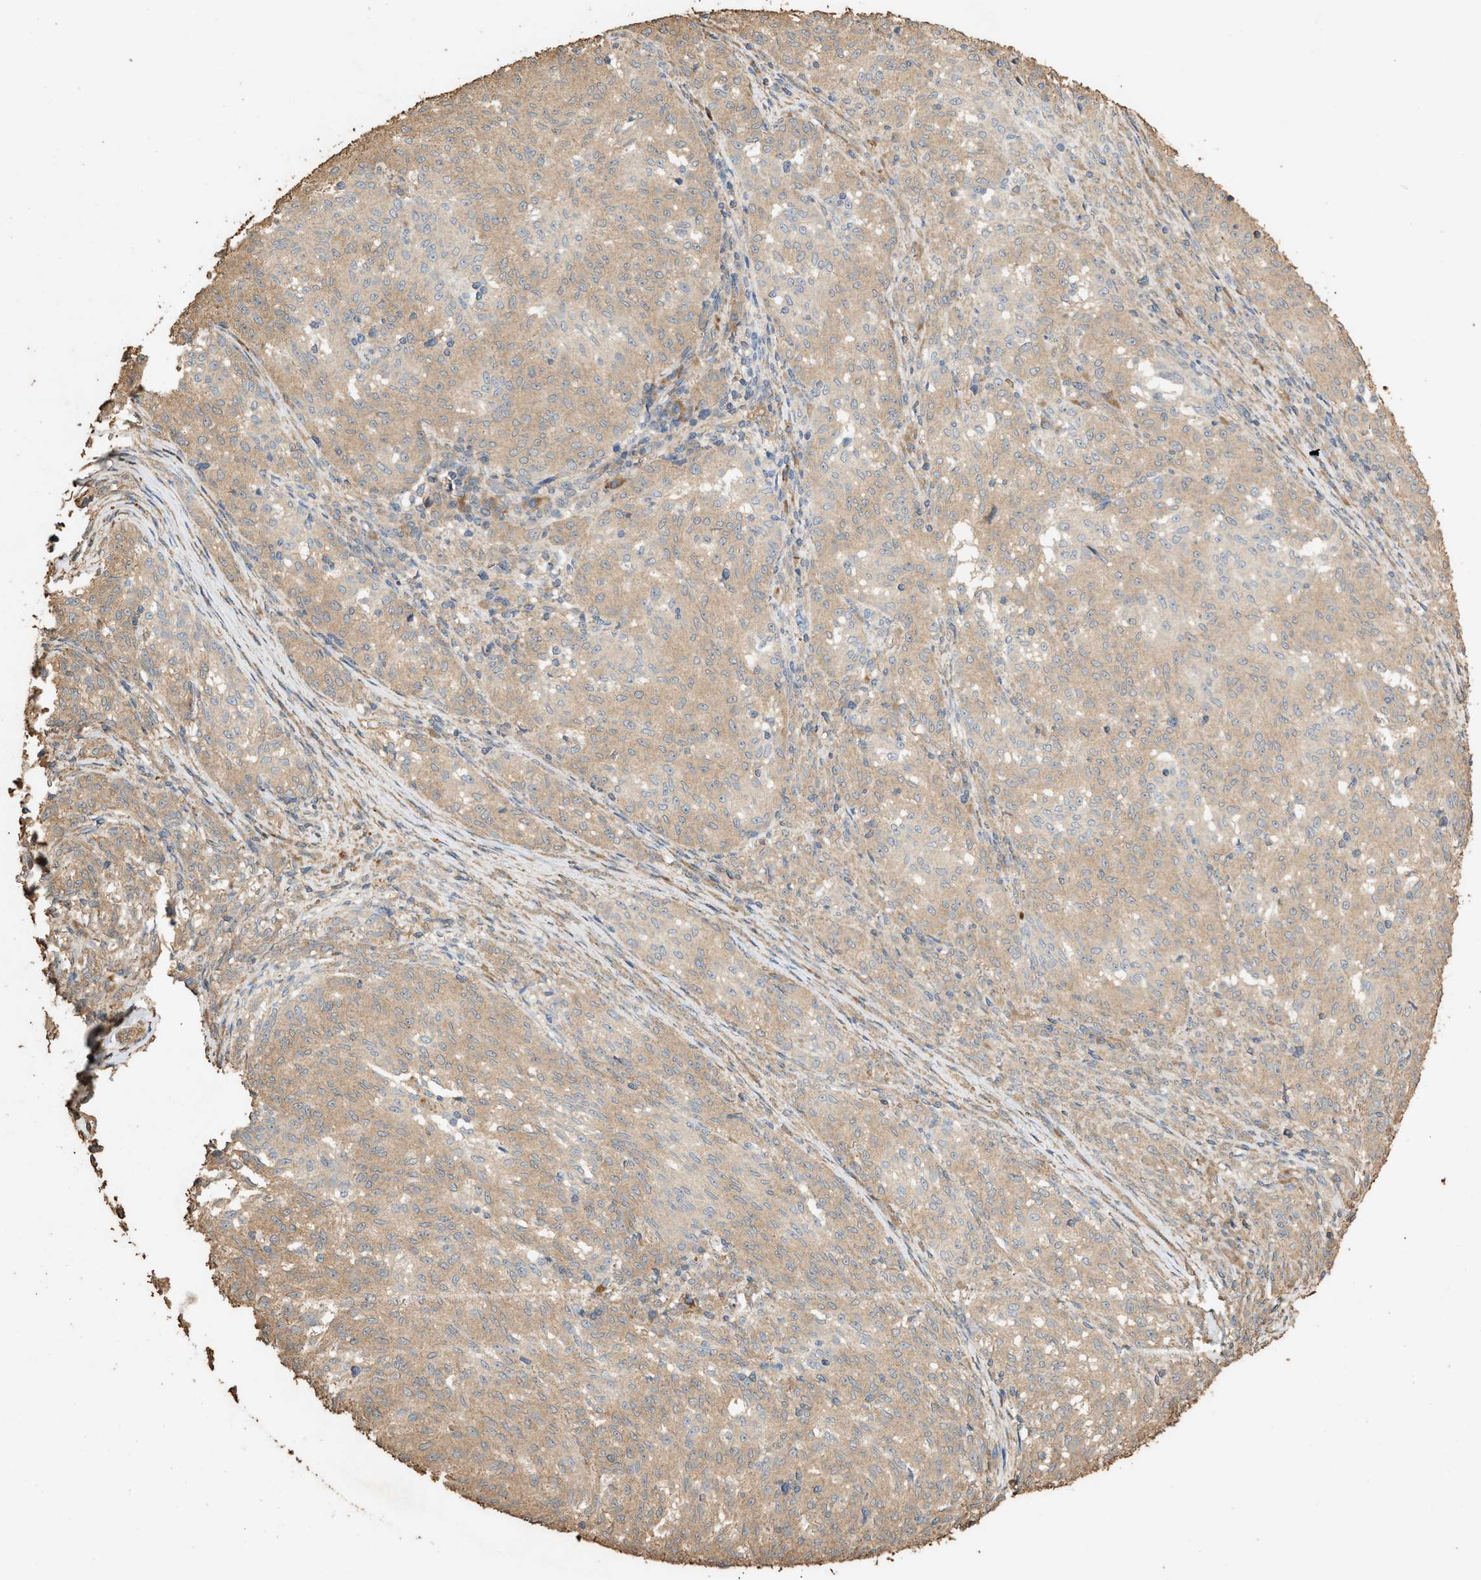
{"staining": {"intensity": "weak", "quantity": "25%-75%", "location": "cytoplasmic/membranous"}, "tissue": "melanoma", "cell_type": "Tumor cells", "image_type": "cancer", "snomed": [{"axis": "morphology", "description": "Malignant melanoma, NOS"}, {"axis": "topography", "description": "Skin"}], "caption": "A photomicrograph of malignant melanoma stained for a protein shows weak cytoplasmic/membranous brown staining in tumor cells.", "gene": "DCAF7", "patient": {"sex": "female", "age": 72}}